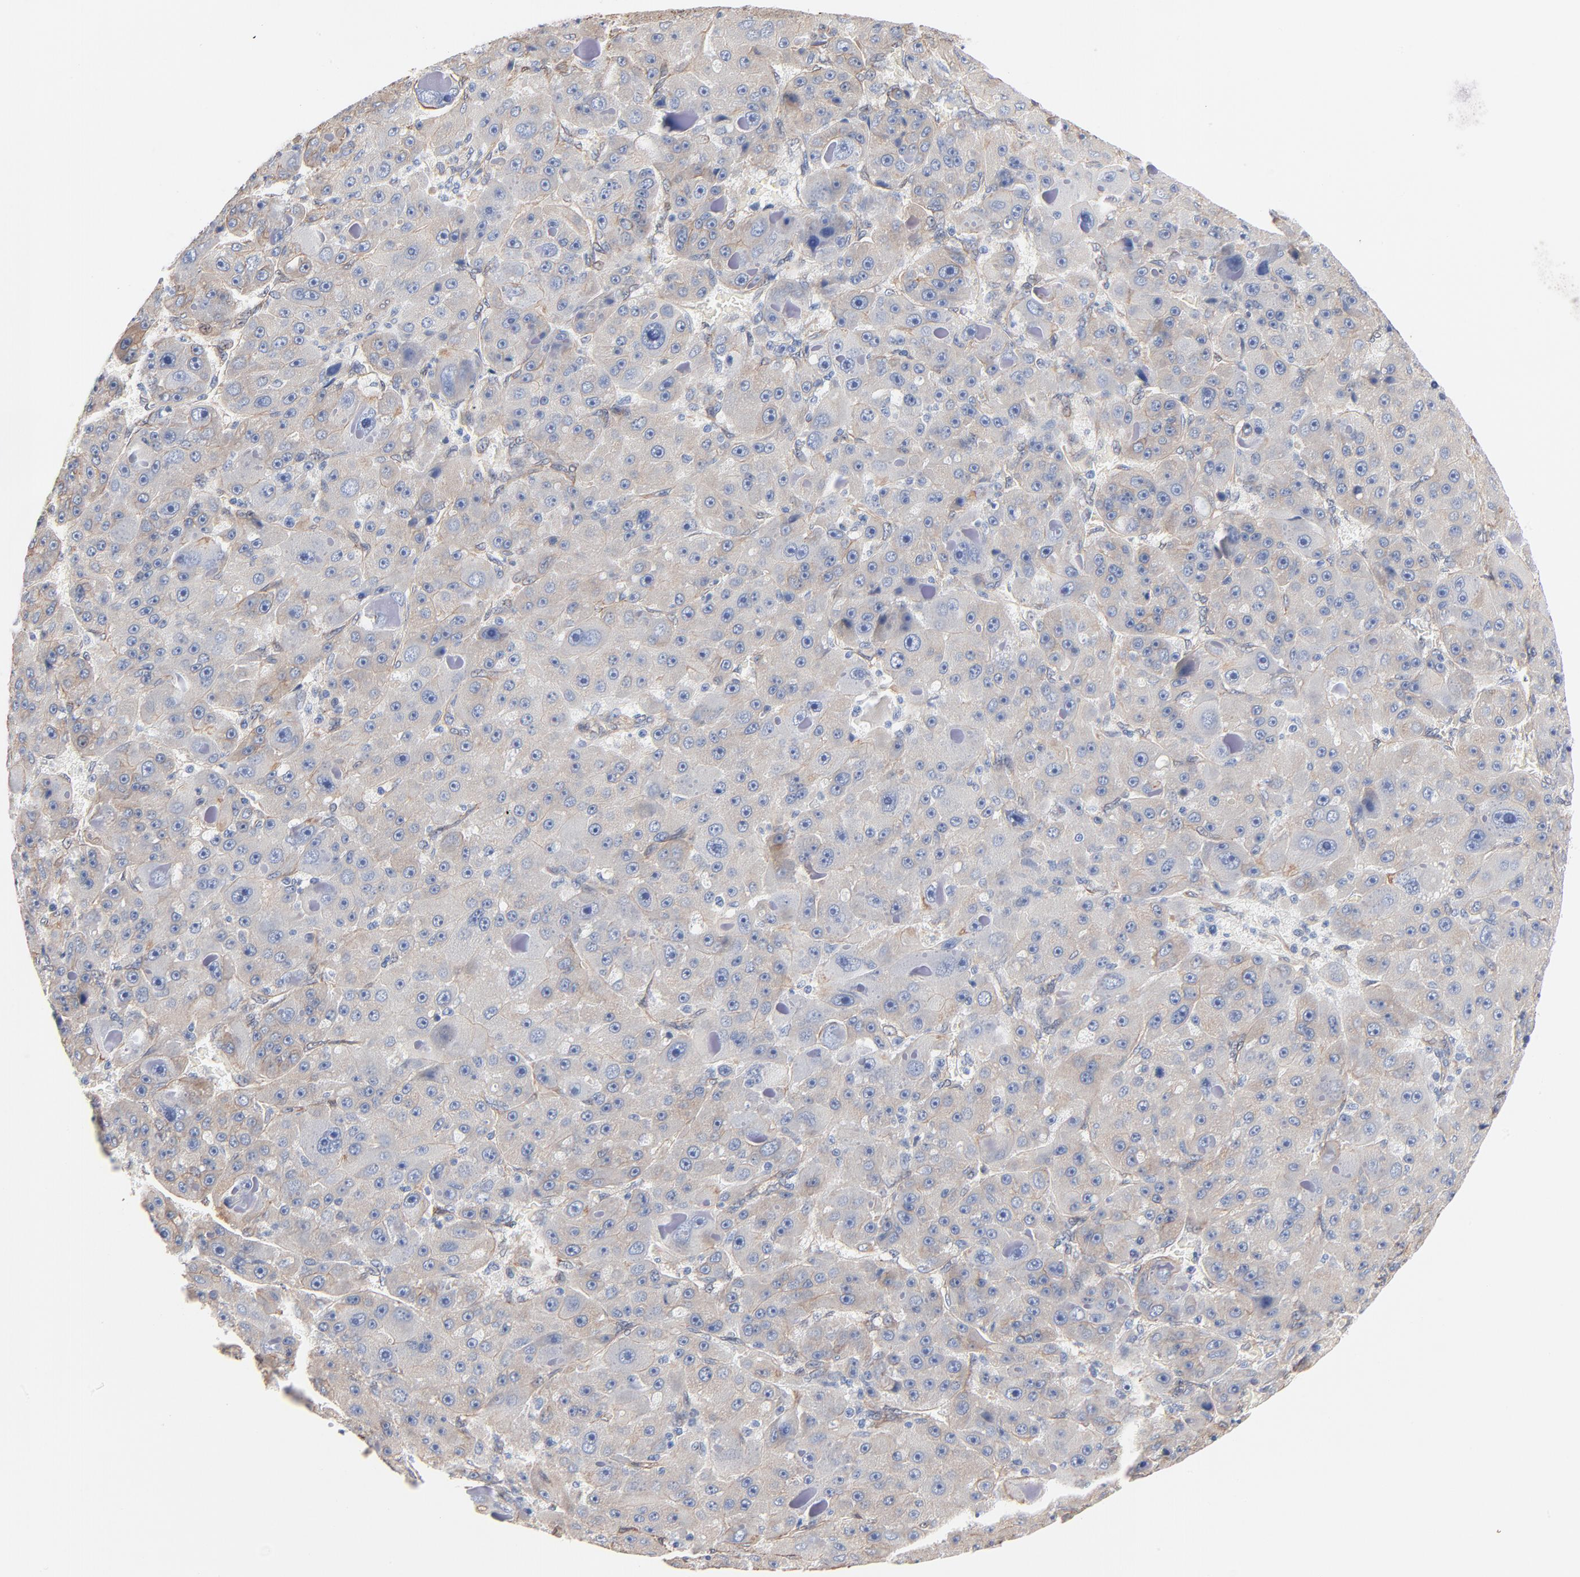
{"staining": {"intensity": "negative", "quantity": "none", "location": "none"}, "tissue": "liver cancer", "cell_type": "Tumor cells", "image_type": "cancer", "snomed": [{"axis": "morphology", "description": "Carcinoma, Hepatocellular, NOS"}, {"axis": "topography", "description": "Liver"}], "caption": "A high-resolution micrograph shows immunohistochemistry staining of liver cancer, which displays no significant expression in tumor cells.", "gene": "ABCD4", "patient": {"sex": "male", "age": 76}}